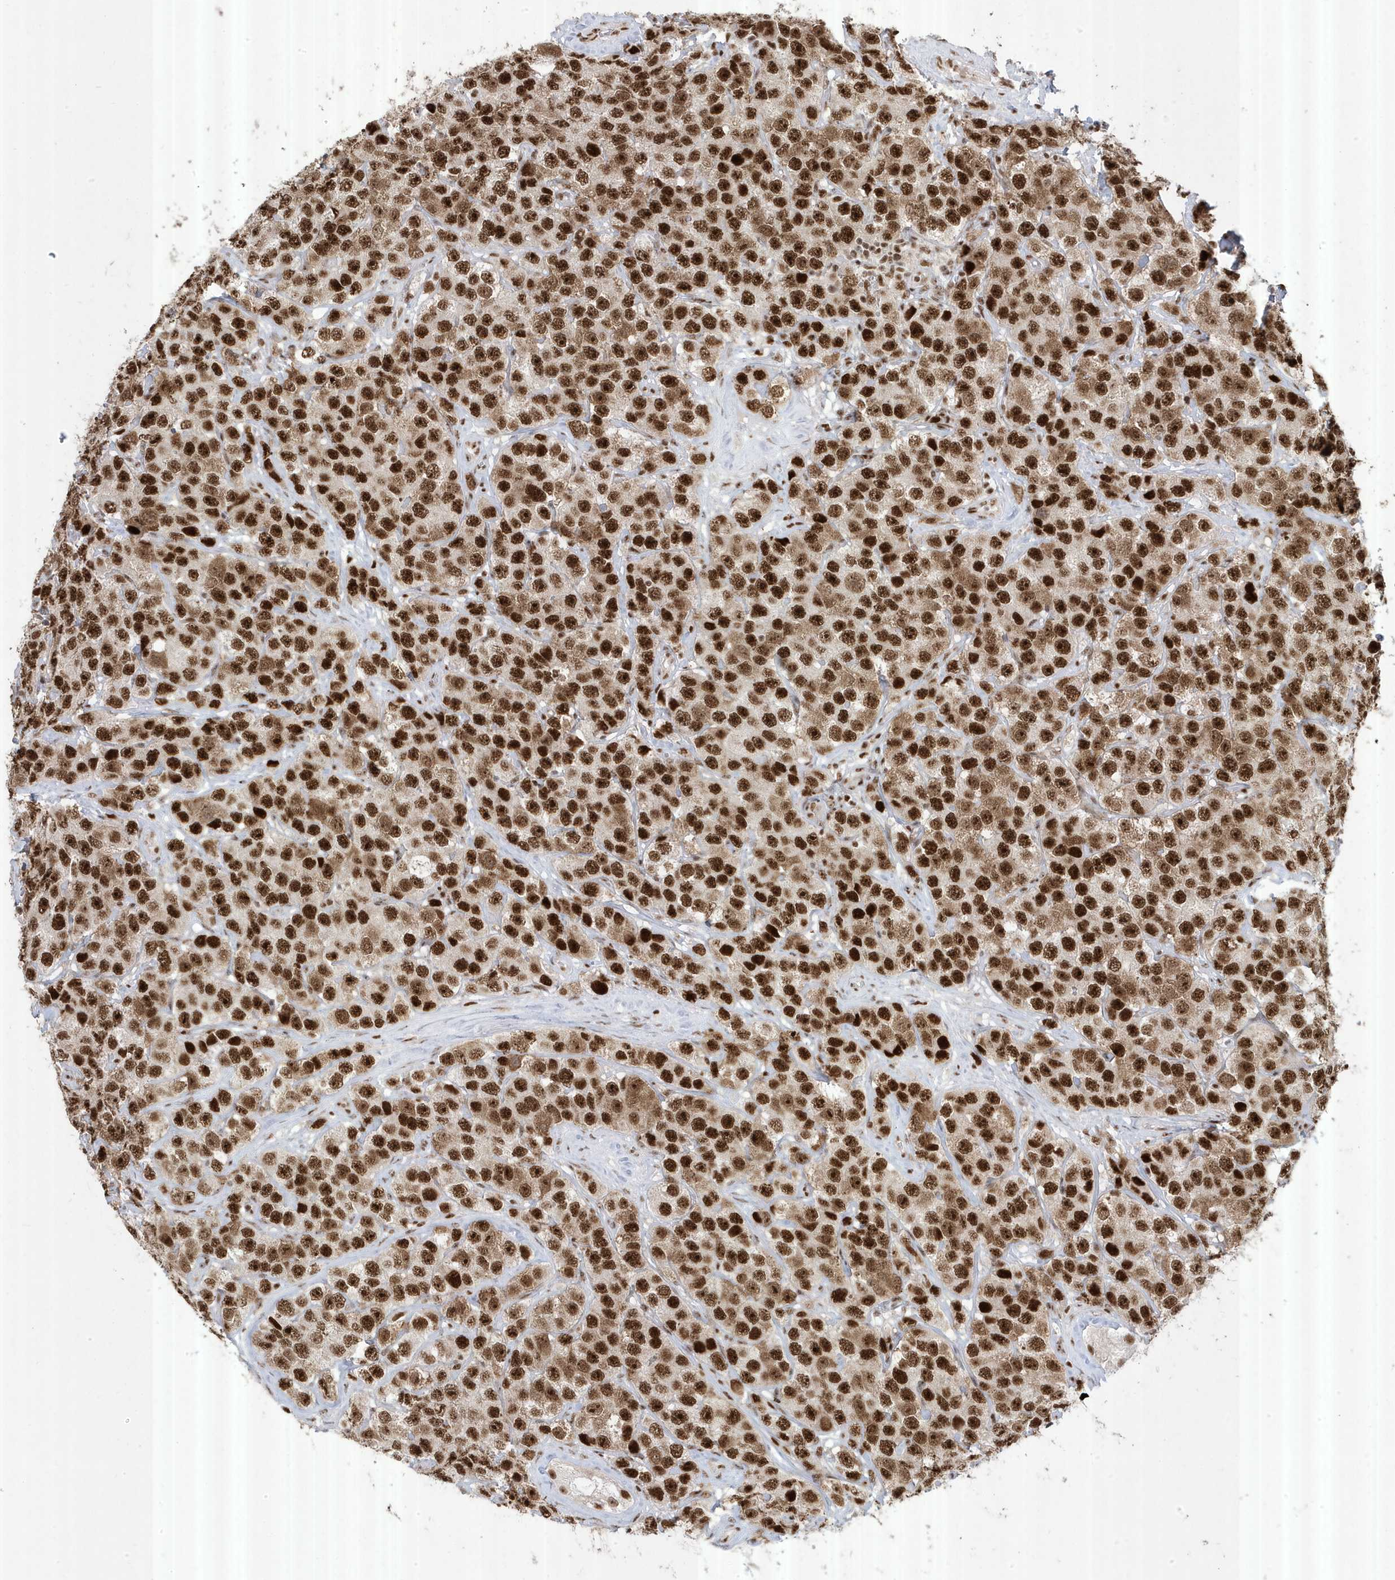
{"staining": {"intensity": "strong", "quantity": ">75%", "location": "nuclear"}, "tissue": "testis cancer", "cell_type": "Tumor cells", "image_type": "cancer", "snomed": [{"axis": "morphology", "description": "Seminoma, NOS"}, {"axis": "topography", "description": "Testis"}], "caption": "An immunohistochemistry (IHC) micrograph of tumor tissue is shown. Protein staining in brown highlights strong nuclear positivity in seminoma (testis) within tumor cells.", "gene": "MTREX", "patient": {"sex": "male", "age": 28}}